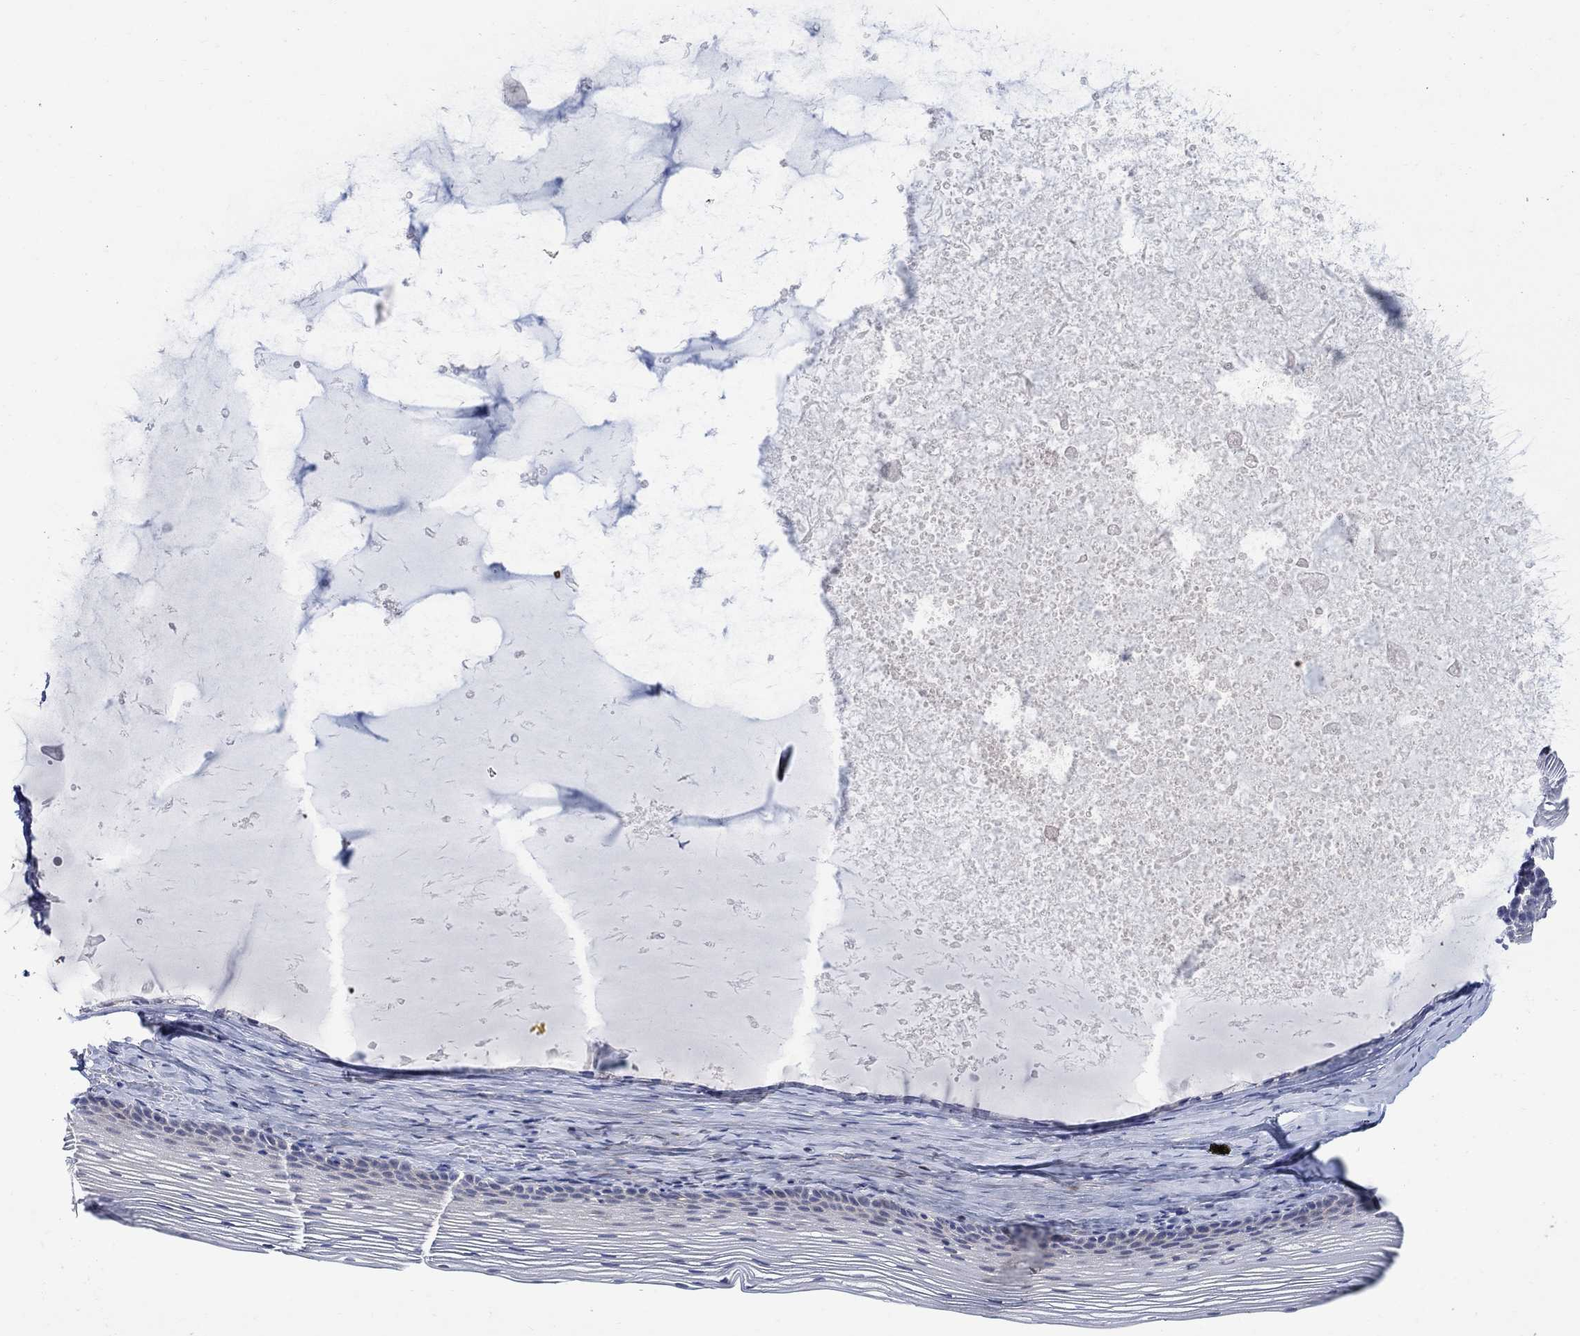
{"staining": {"intensity": "negative", "quantity": "none", "location": "none"}, "tissue": "cervix", "cell_type": "Glandular cells", "image_type": "normal", "snomed": [{"axis": "morphology", "description": "Normal tissue, NOS"}, {"axis": "topography", "description": "Cervix"}], "caption": "DAB immunohistochemical staining of normal cervix reveals no significant positivity in glandular cells. Brightfield microscopy of IHC stained with DAB (3,3'-diaminobenzidine) (brown) and hematoxylin (blue), captured at high magnification.", "gene": "DLK1", "patient": {"sex": "female", "age": 39}}